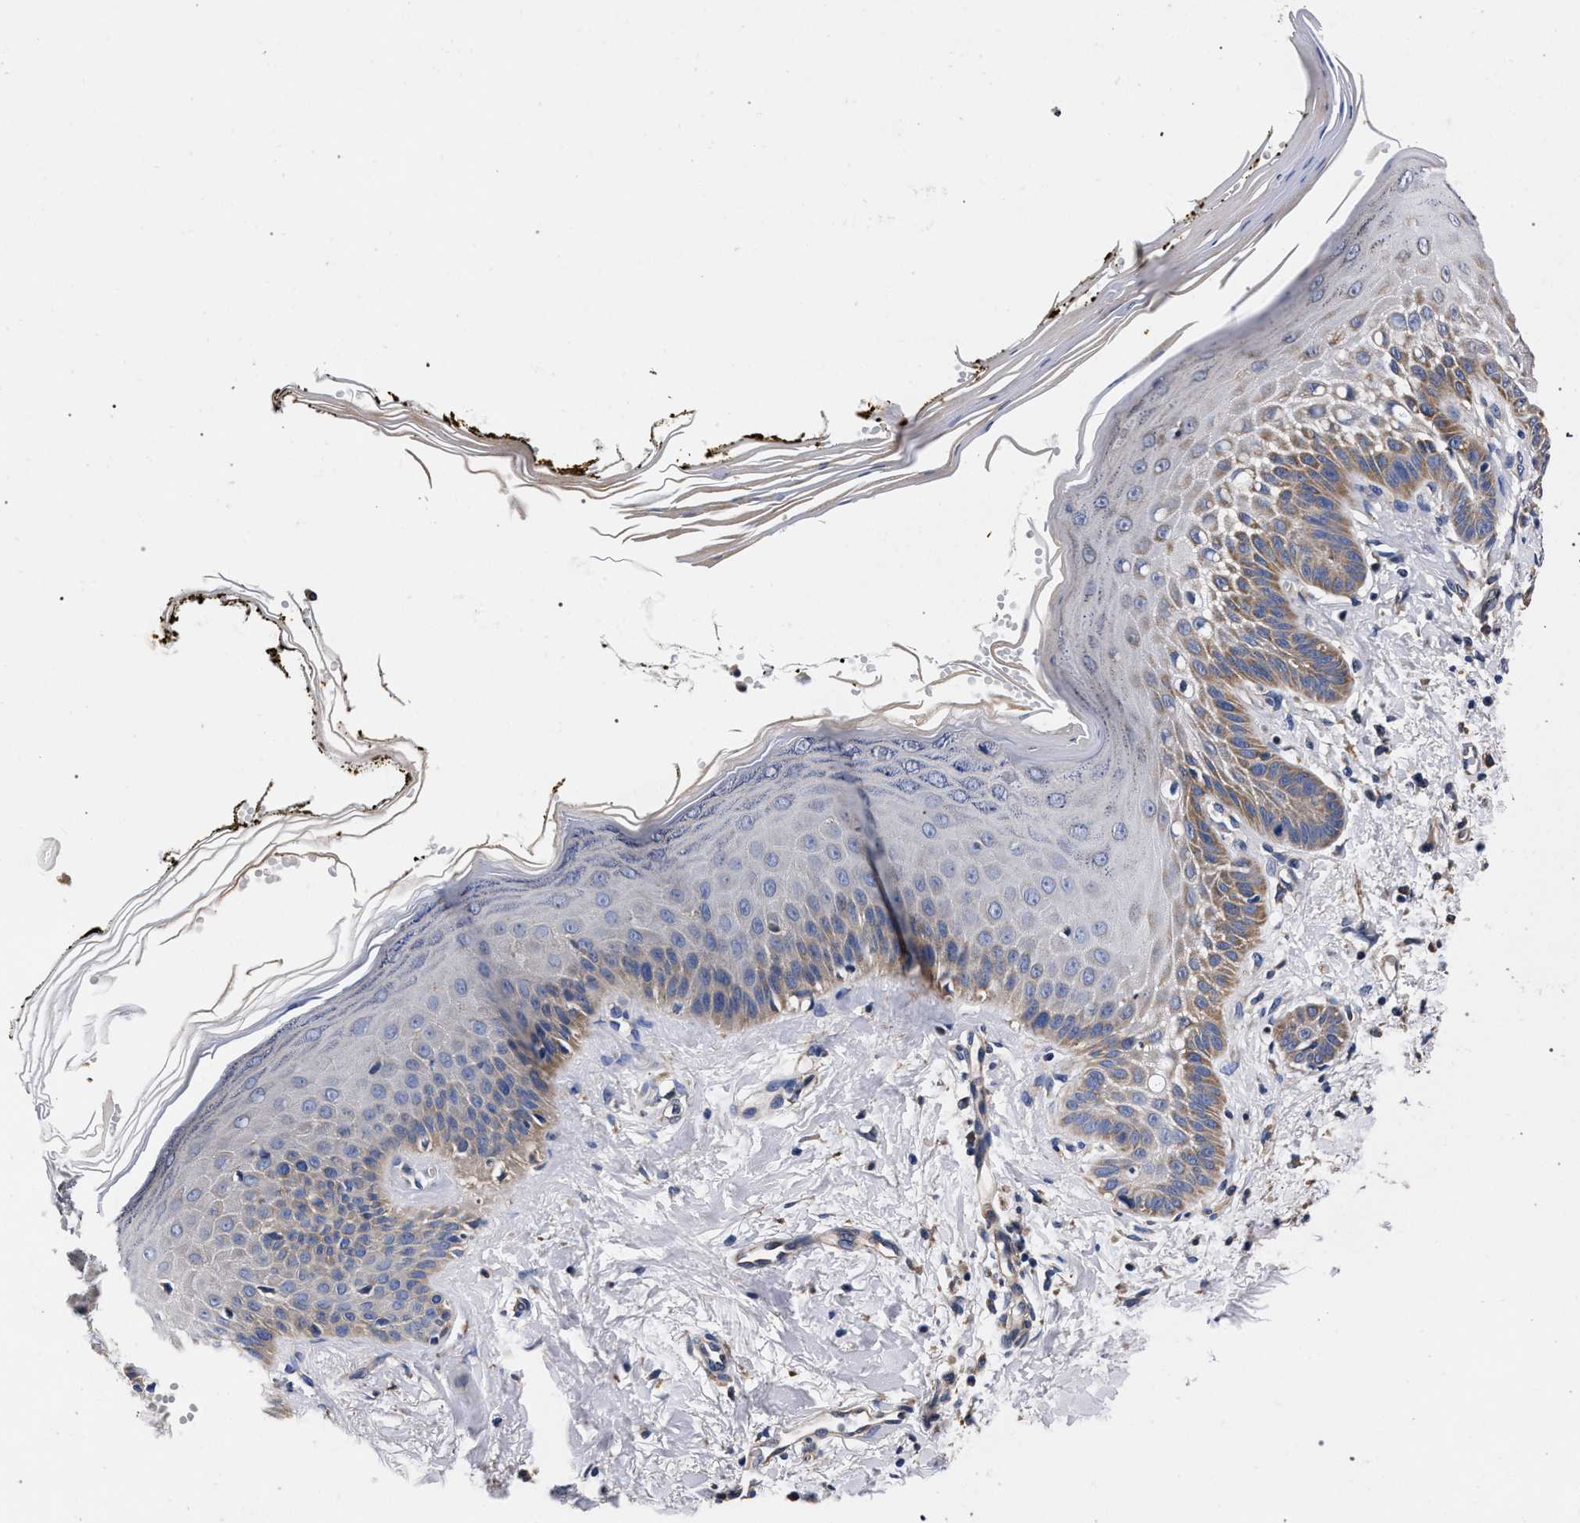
{"staining": {"intensity": "negative", "quantity": "none", "location": "none"}, "tissue": "skin", "cell_type": "Fibroblasts", "image_type": "normal", "snomed": [{"axis": "morphology", "description": "Normal tissue, NOS"}, {"axis": "topography", "description": "Skin"}, {"axis": "topography", "description": "Peripheral nerve tissue"}], "caption": "This image is of benign skin stained with immunohistochemistry (IHC) to label a protein in brown with the nuclei are counter-stained blue. There is no expression in fibroblasts. (DAB immunohistochemistry, high magnification).", "gene": "CFAP95", "patient": {"sex": "male", "age": 24}}